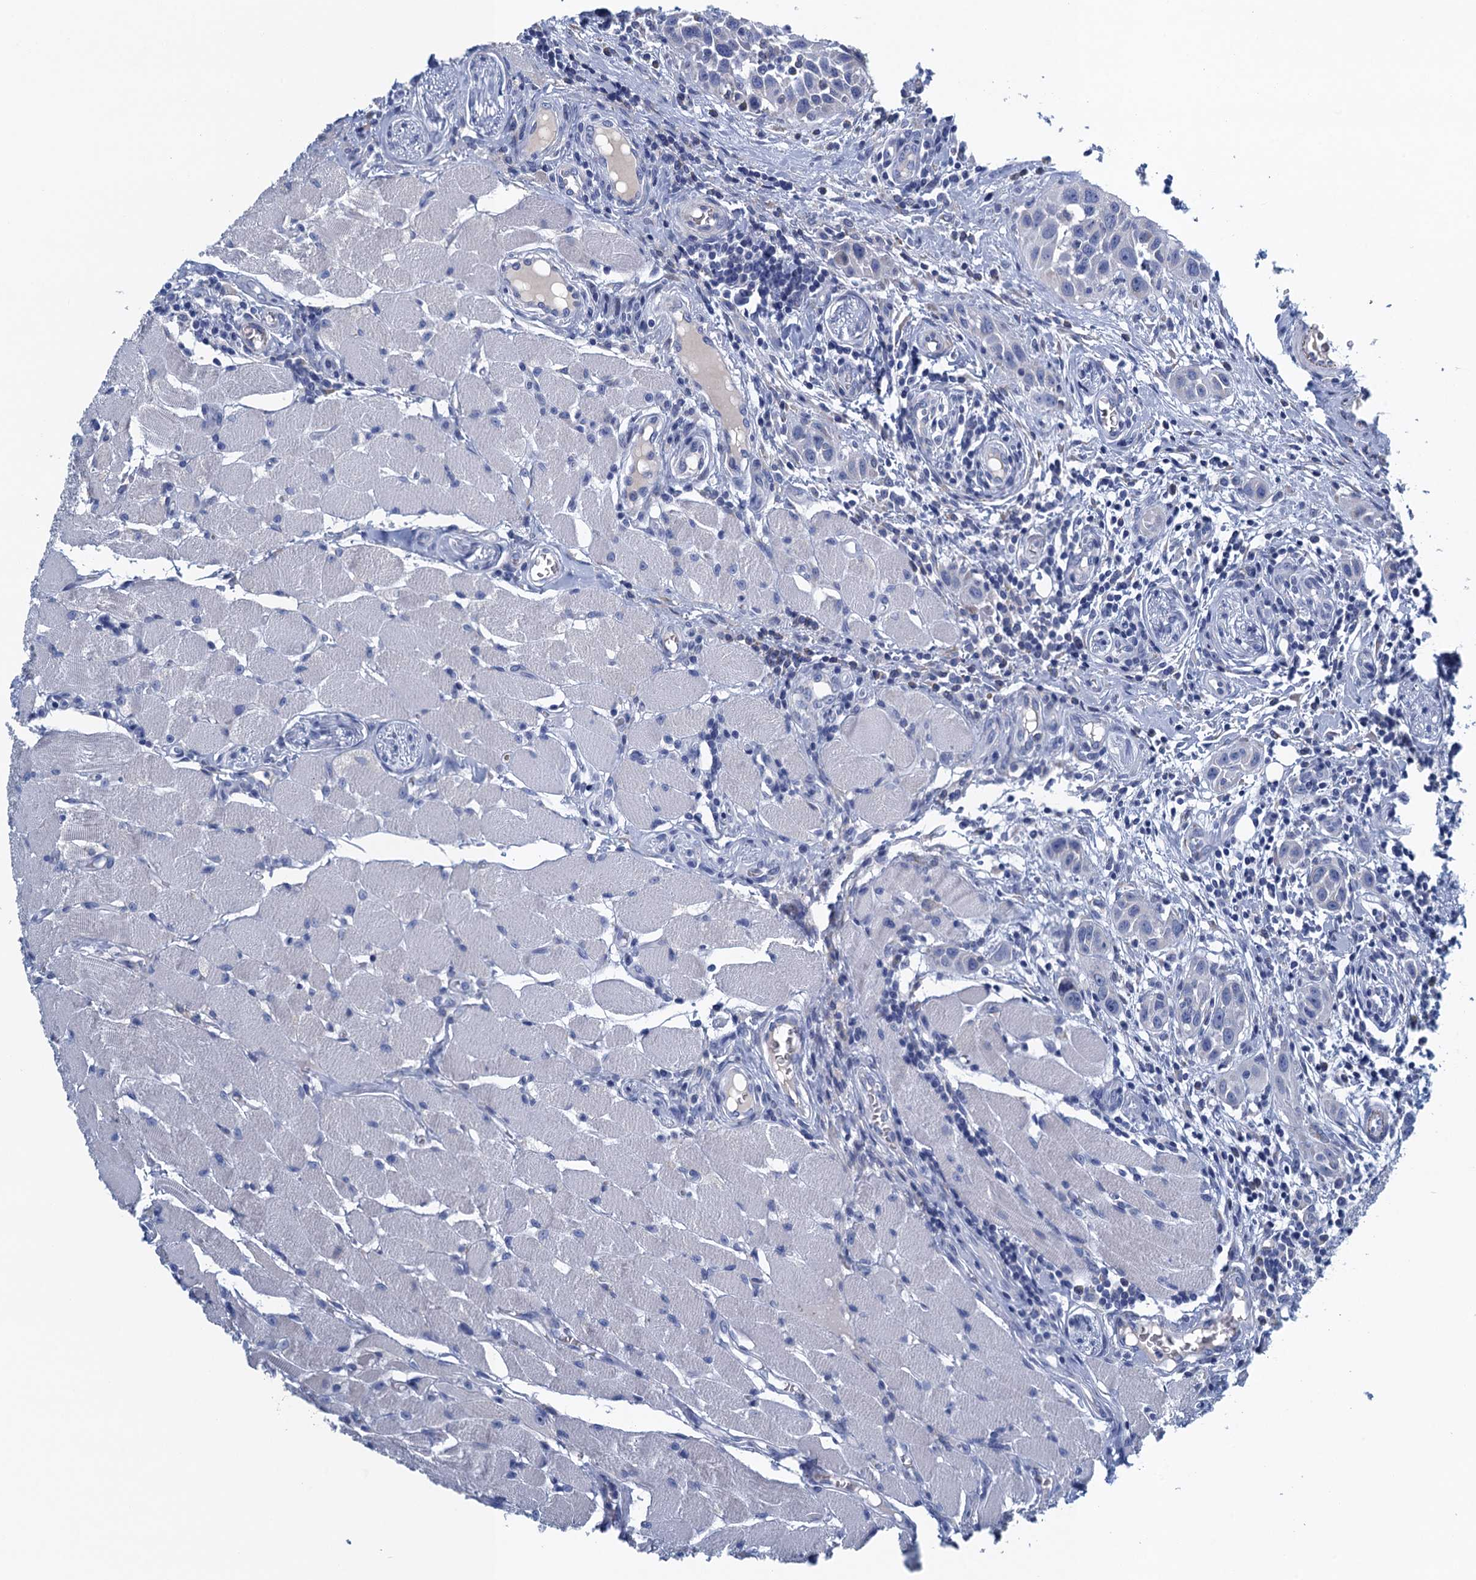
{"staining": {"intensity": "negative", "quantity": "none", "location": "none"}, "tissue": "head and neck cancer", "cell_type": "Tumor cells", "image_type": "cancer", "snomed": [{"axis": "morphology", "description": "Squamous cell carcinoma, NOS"}, {"axis": "topography", "description": "Oral tissue"}, {"axis": "topography", "description": "Head-Neck"}], "caption": "High magnification brightfield microscopy of squamous cell carcinoma (head and neck) stained with DAB (brown) and counterstained with hematoxylin (blue): tumor cells show no significant expression.", "gene": "C10orf88", "patient": {"sex": "female", "age": 50}}